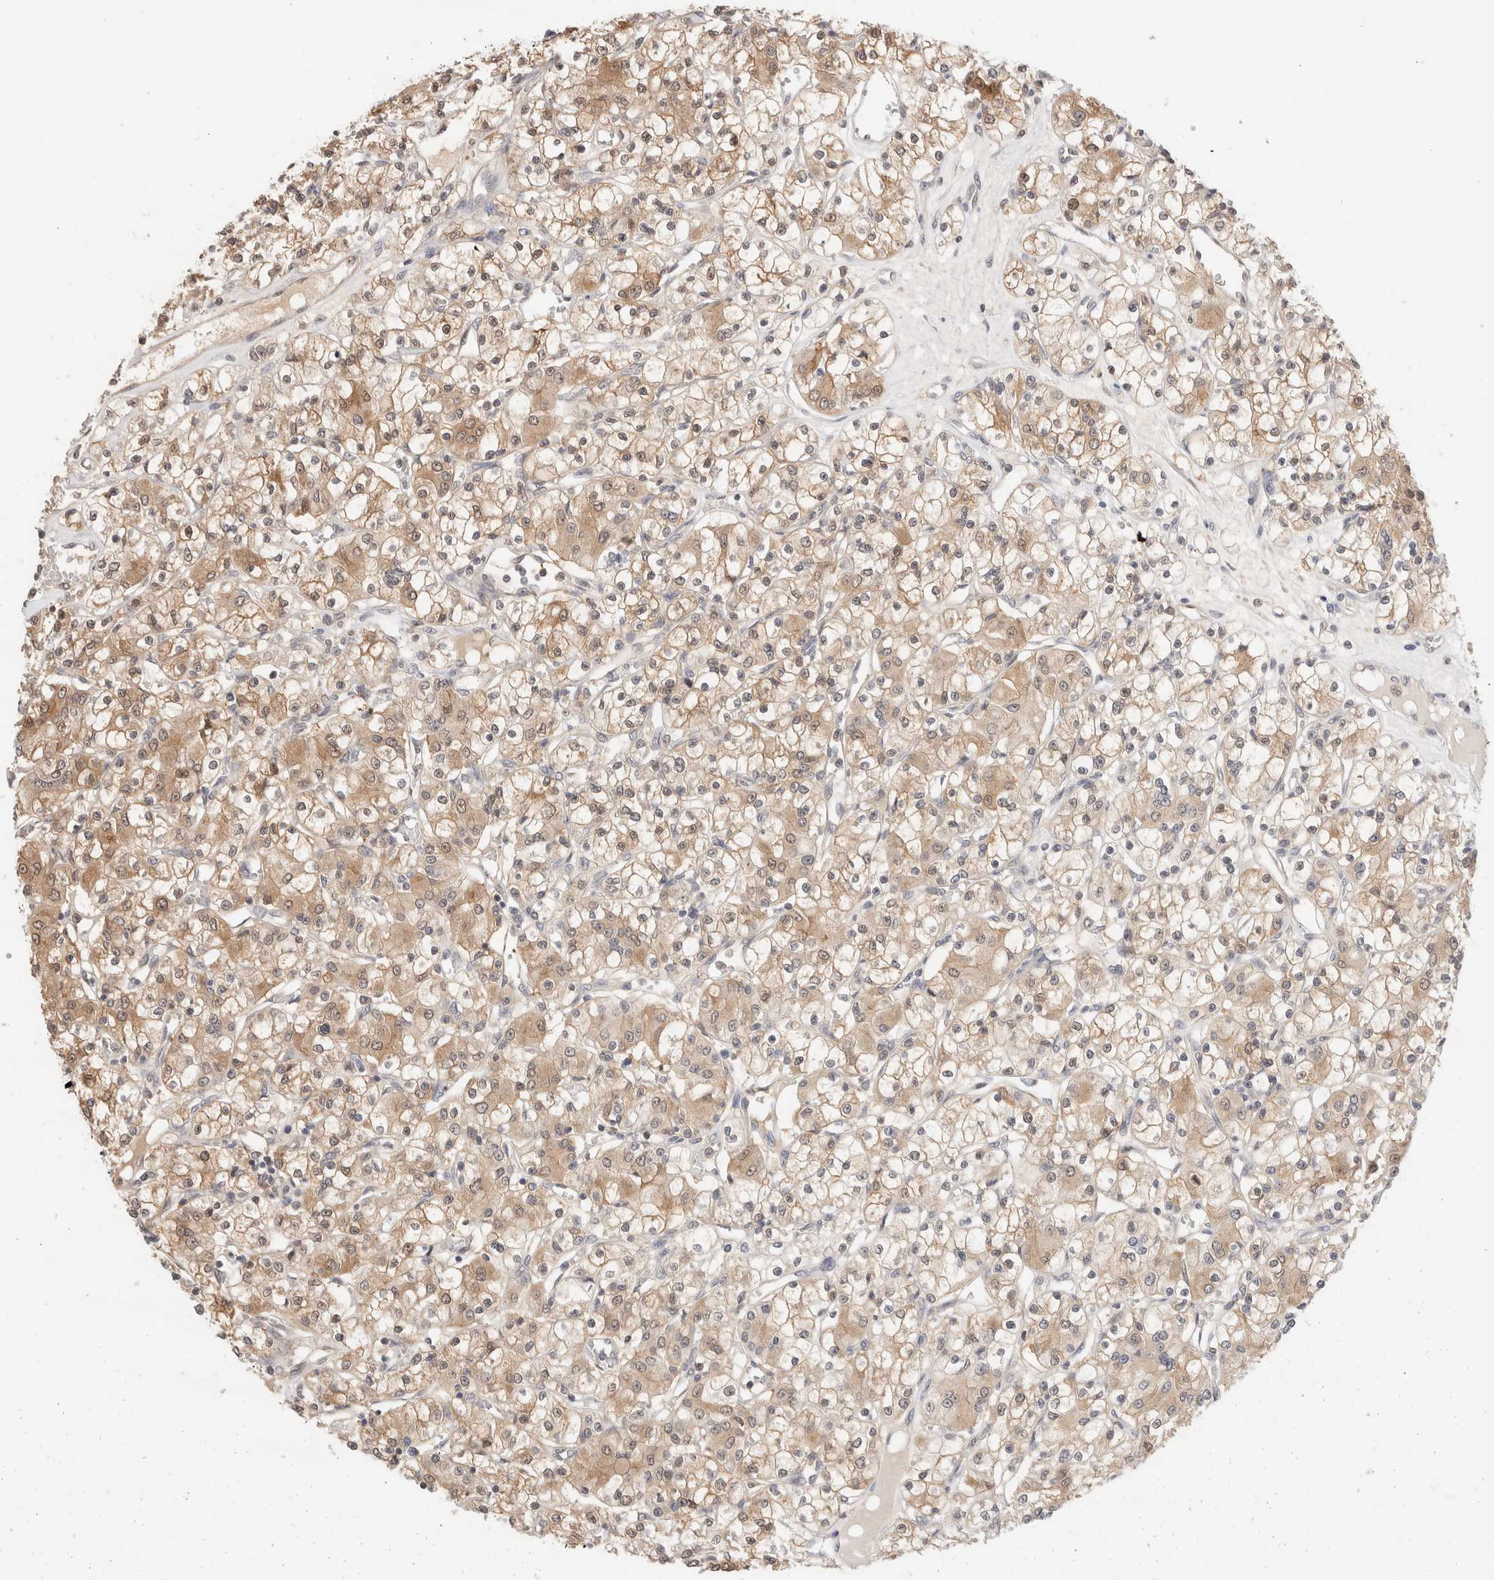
{"staining": {"intensity": "moderate", "quantity": ">75%", "location": "cytoplasmic/membranous"}, "tissue": "renal cancer", "cell_type": "Tumor cells", "image_type": "cancer", "snomed": [{"axis": "morphology", "description": "Adenocarcinoma, NOS"}, {"axis": "topography", "description": "Kidney"}], "caption": "This is a photomicrograph of immunohistochemistry (IHC) staining of renal adenocarcinoma, which shows moderate expression in the cytoplasmic/membranous of tumor cells.", "gene": "C17orf97", "patient": {"sex": "female", "age": 59}}